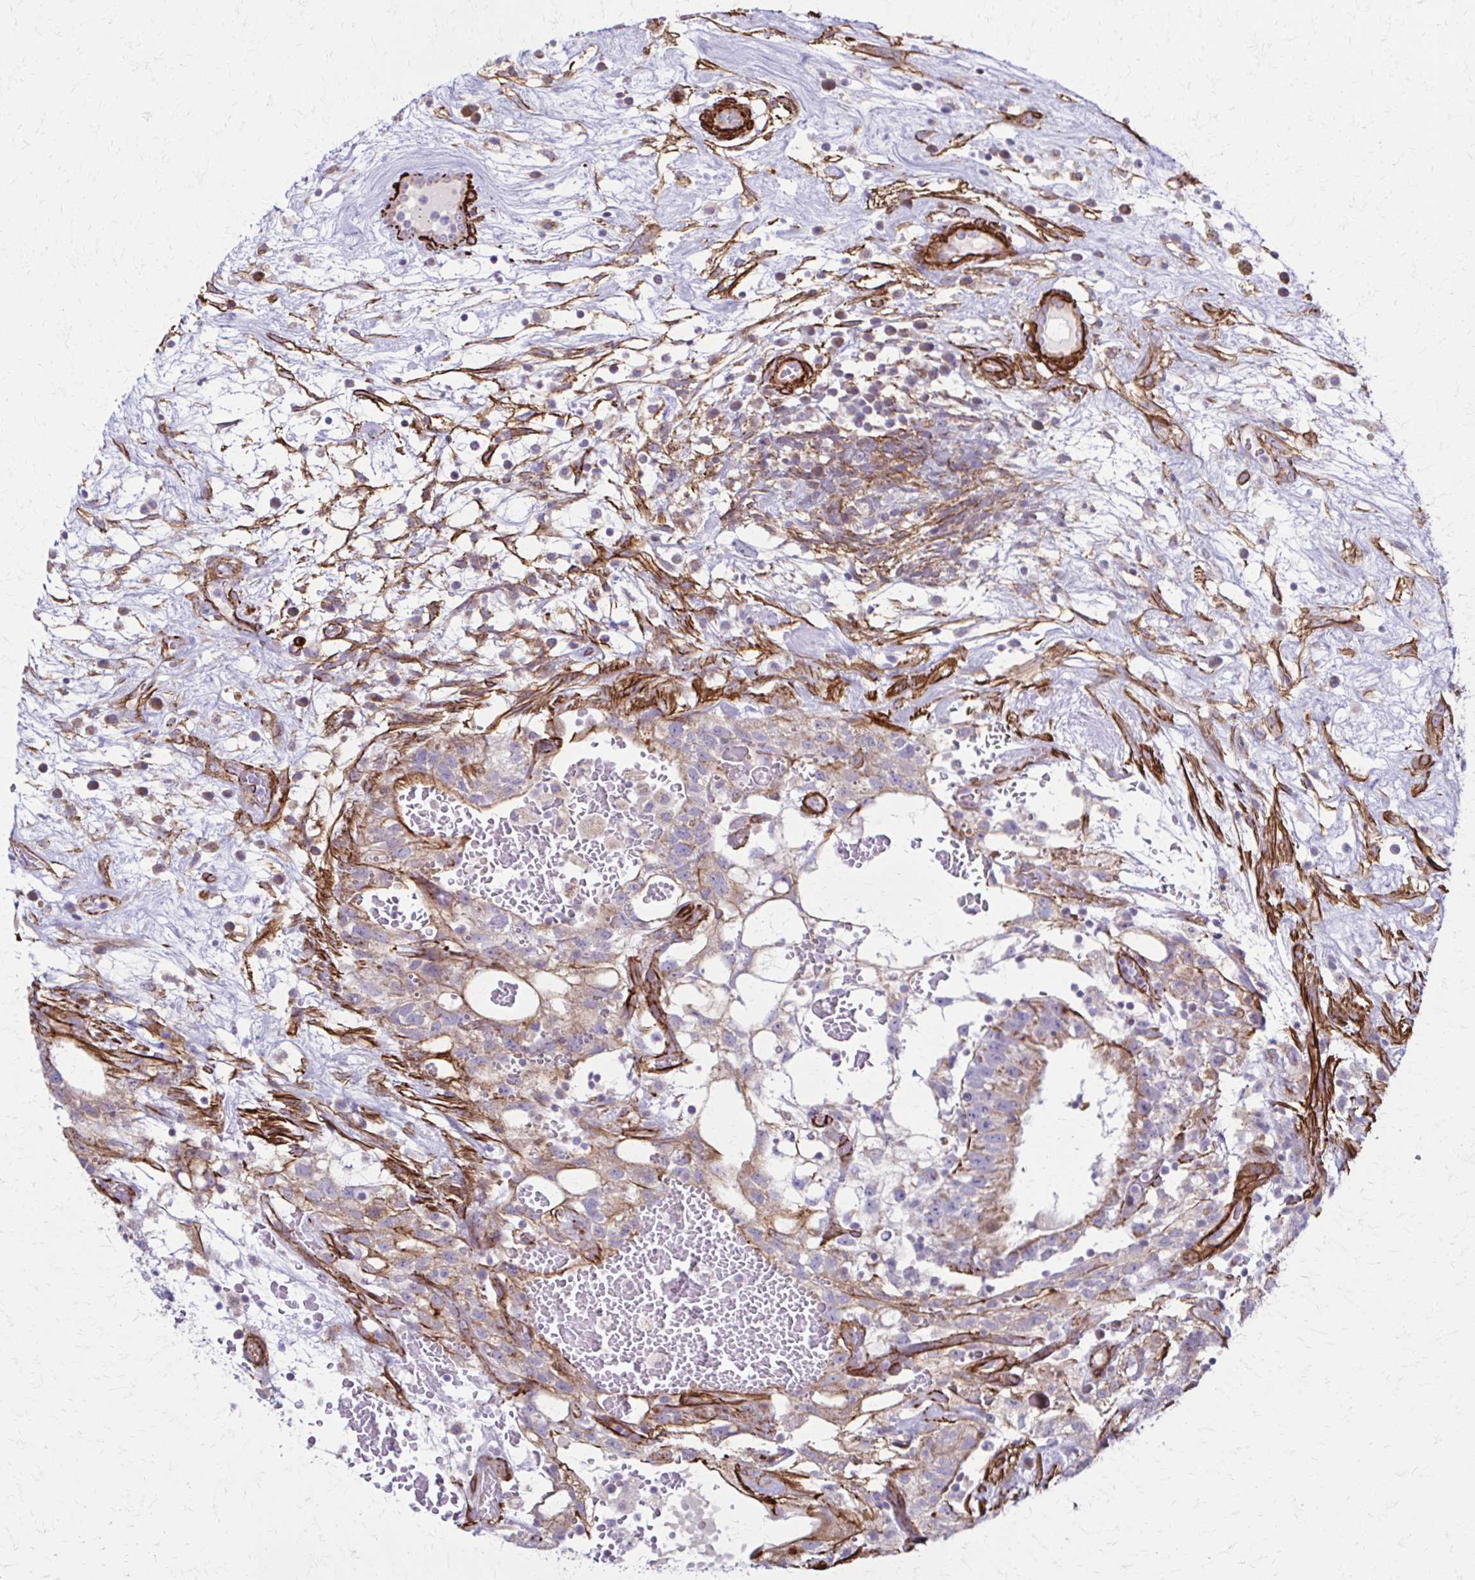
{"staining": {"intensity": "weak", "quantity": ">75%", "location": "cytoplasmic/membranous"}, "tissue": "testis cancer", "cell_type": "Tumor cells", "image_type": "cancer", "snomed": [{"axis": "morphology", "description": "Normal tissue, NOS"}, {"axis": "morphology", "description": "Carcinoma, Embryonal, NOS"}, {"axis": "topography", "description": "Testis"}], "caption": "The micrograph demonstrates immunohistochemical staining of testis cancer. There is weak cytoplasmic/membranous positivity is identified in approximately >75% of tumor cells. Nuclei are stained in blue.", "gene": "TIMMDC1", "patient": {"sex": "male", "age": 32}}